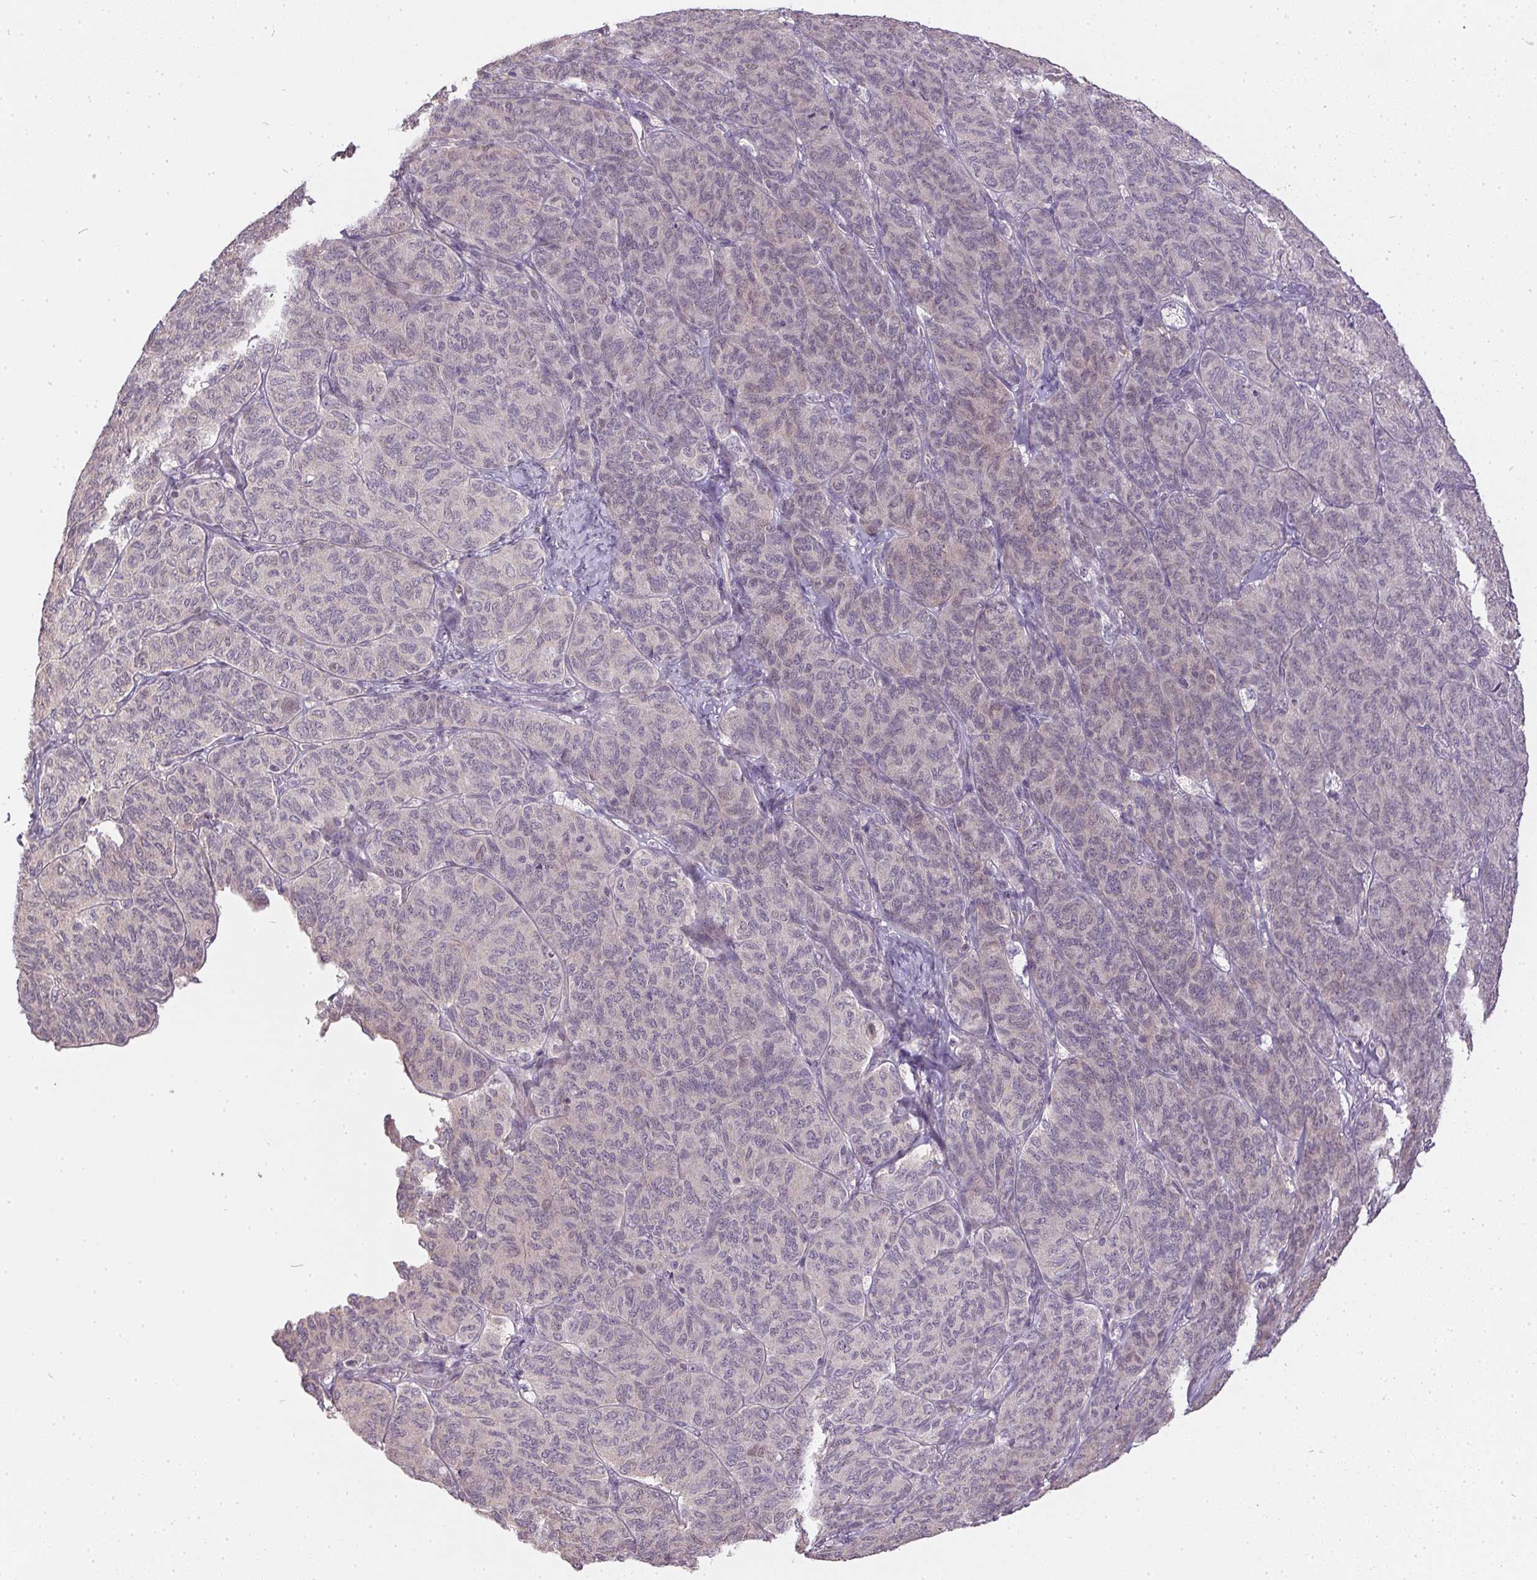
{"staining": {"intensity": "negative", "quantity": "none", "location": "none"}, "tissue": "ovarian cancer", "cell_type": "Tumor cells", "image_type": "cancer", "snomed": [{"axis": "morphology", "description": "Carcinoma, endometroid"}, {"axis": "topography", "description": "Ovary"}], "caption": "IHC histopathology image of neoplastic tissue: human endometroid carcinoma (ovarian) stained with DAB (3,3'-diaminobenzidine) shows no significant protein expression in tumor cells. The staining was performed using DAB to visualize the protein expression in brown, while the nuclei were stained in blue with hematoxylin (Magnification: 20x).", "gene": "REV3L", "patient": {"sex": "female", "age": 80}}